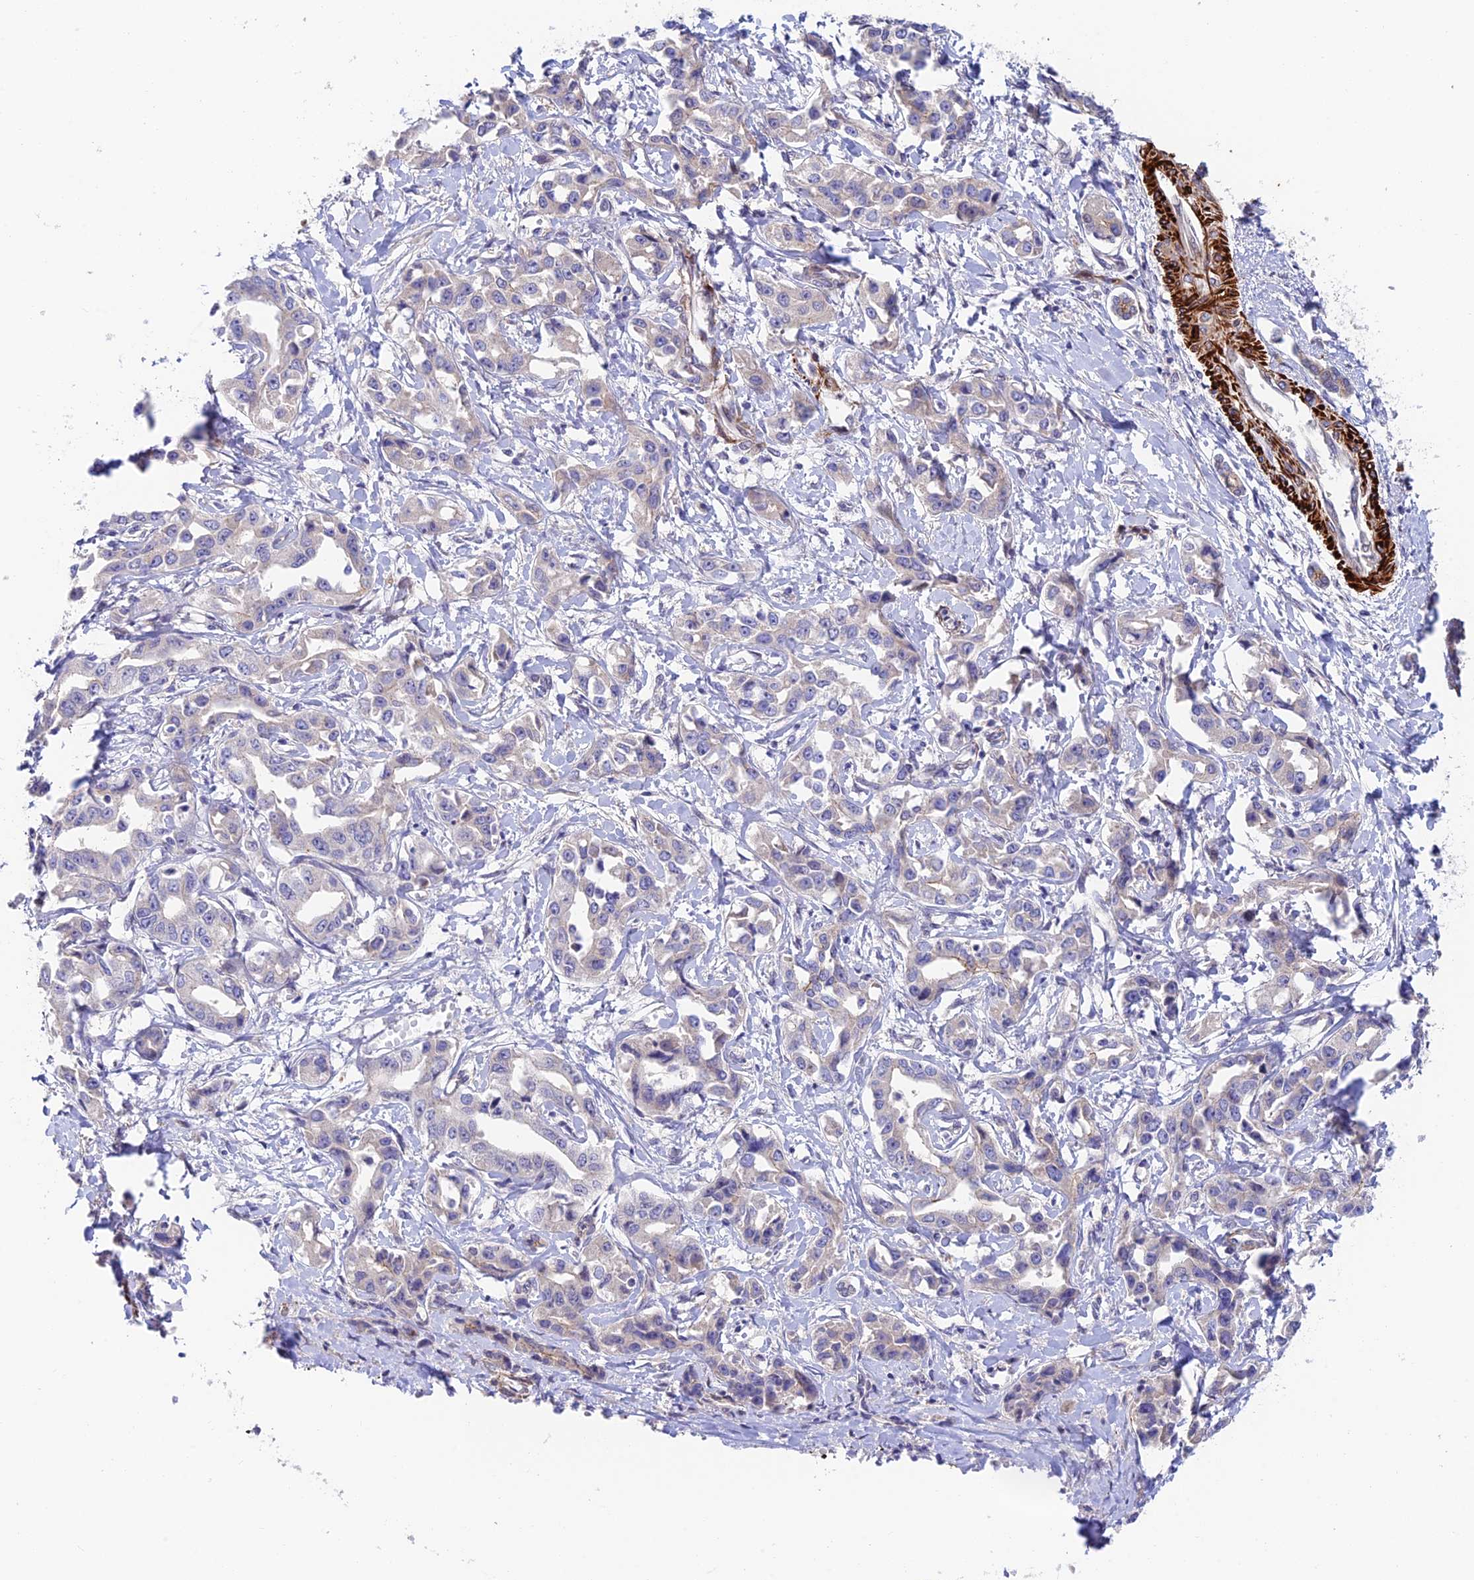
{"staining": {"intensity": "negative", "quantity": "none", "location": "none"}, "tissue": "liver cancer", "cell_type": "Tumor cells", "image_type": "cancer", "snomed": [{"axis": "morphology", "description": "Cholangiocarcinoma"}, {"axis": "topography", "description": "Liver"}], "caption": "A micrograph of cholangiocarcinoma (liver) stained for a protein displays no brown staining in tumor cells.", "gene": "ANKRD50", "patient": {"sex": "male", "age": 59}}